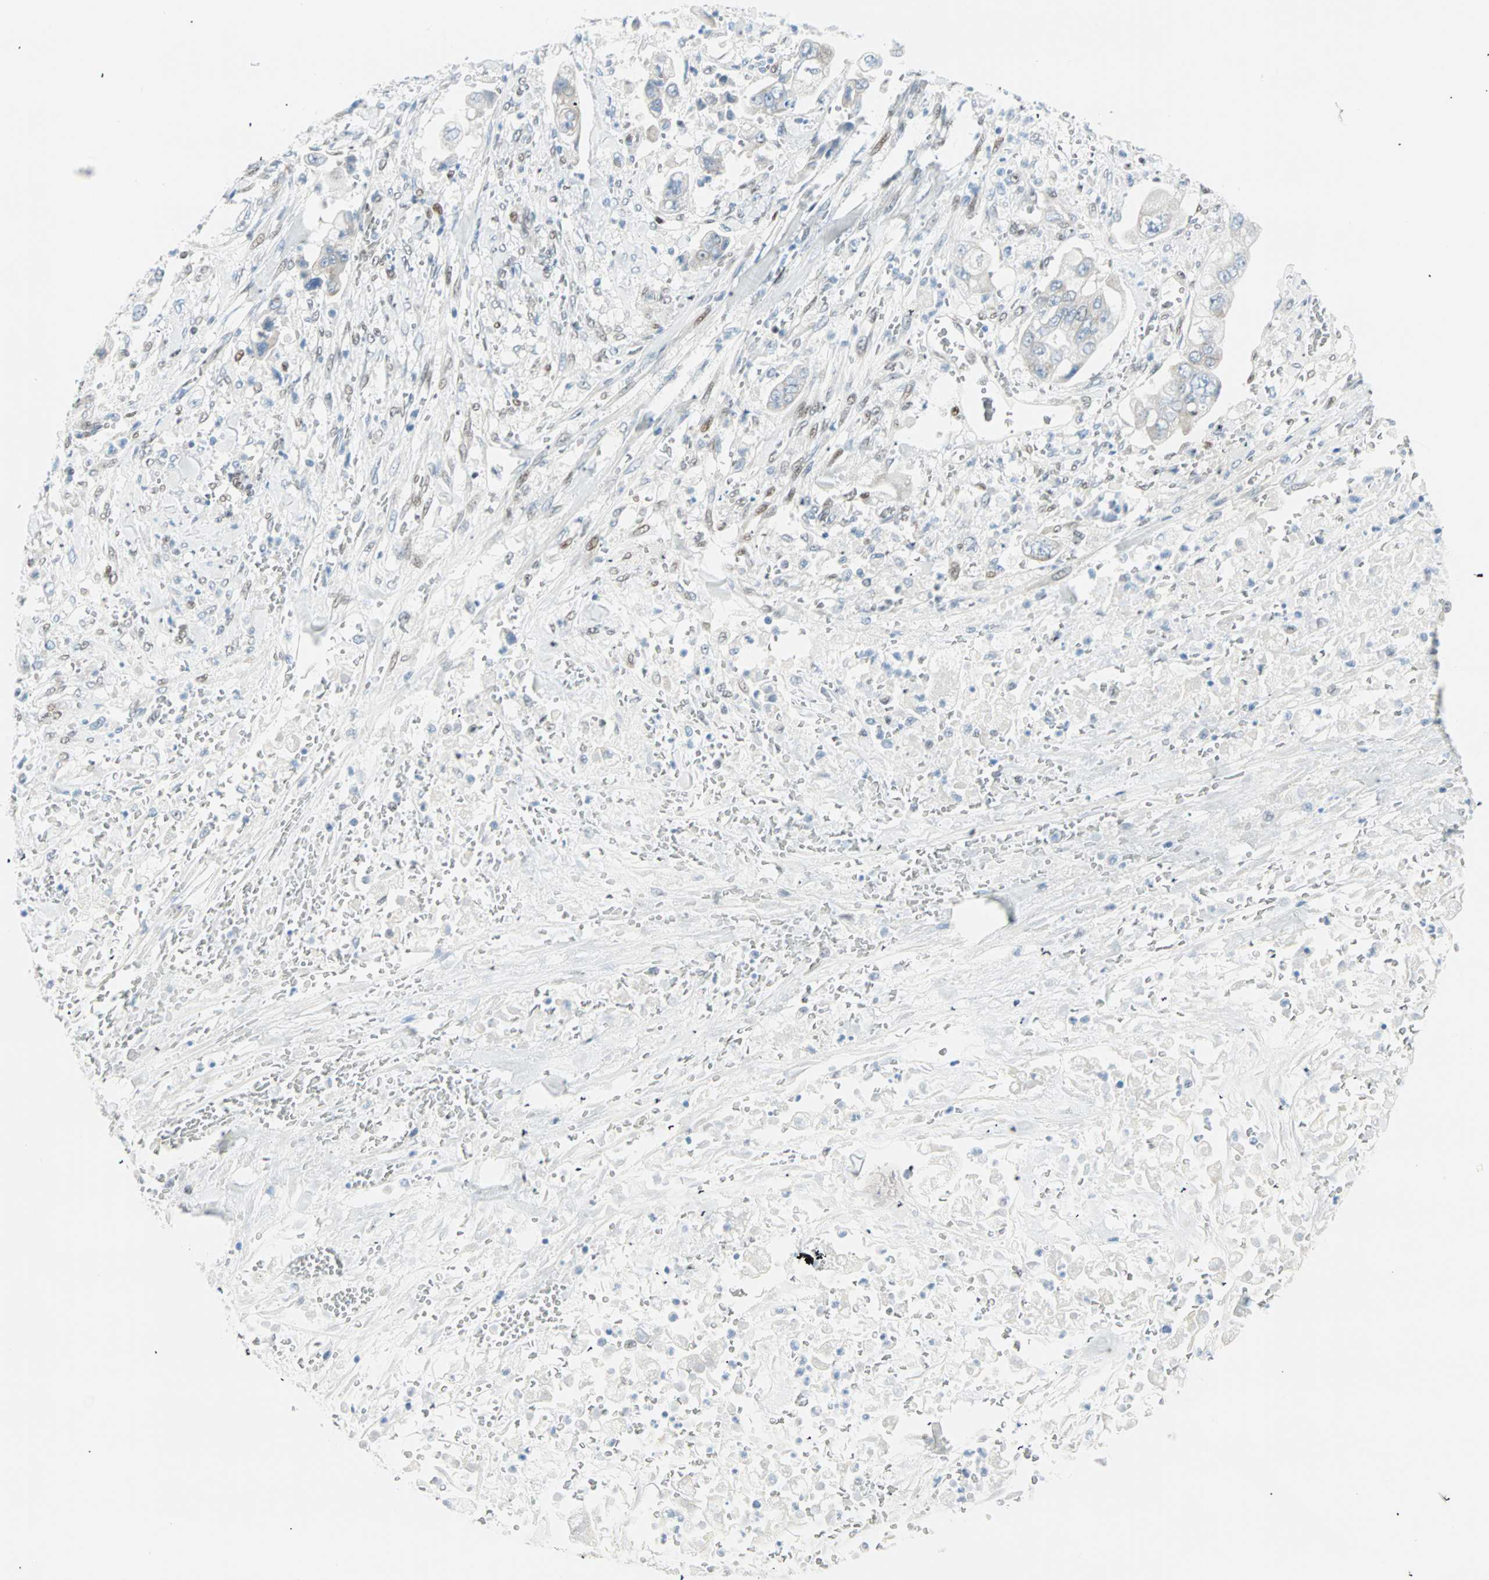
{"staining": {"intensity": "weak", "quantity": "<25%", "location": "cytoplasmic/membranous"}, "tissue": "stomach cancer", "cell_type": "Tumor cells", "image_type": "cancer", "snomed": [{"axis": "morphology", "description": "Adenocarcinoma, NOS"}, {"axis": "topography", "description": "Stomach"}], "caption": "Immunohistochemical staining of human stomach adenocarcinoma exhibits no significant positivity in tumor cells. (Brightfield microscopy of DAB IHC at high magnification).", "gene": "PKNOX1", "patient": {"sex": "male", "age": 62}}